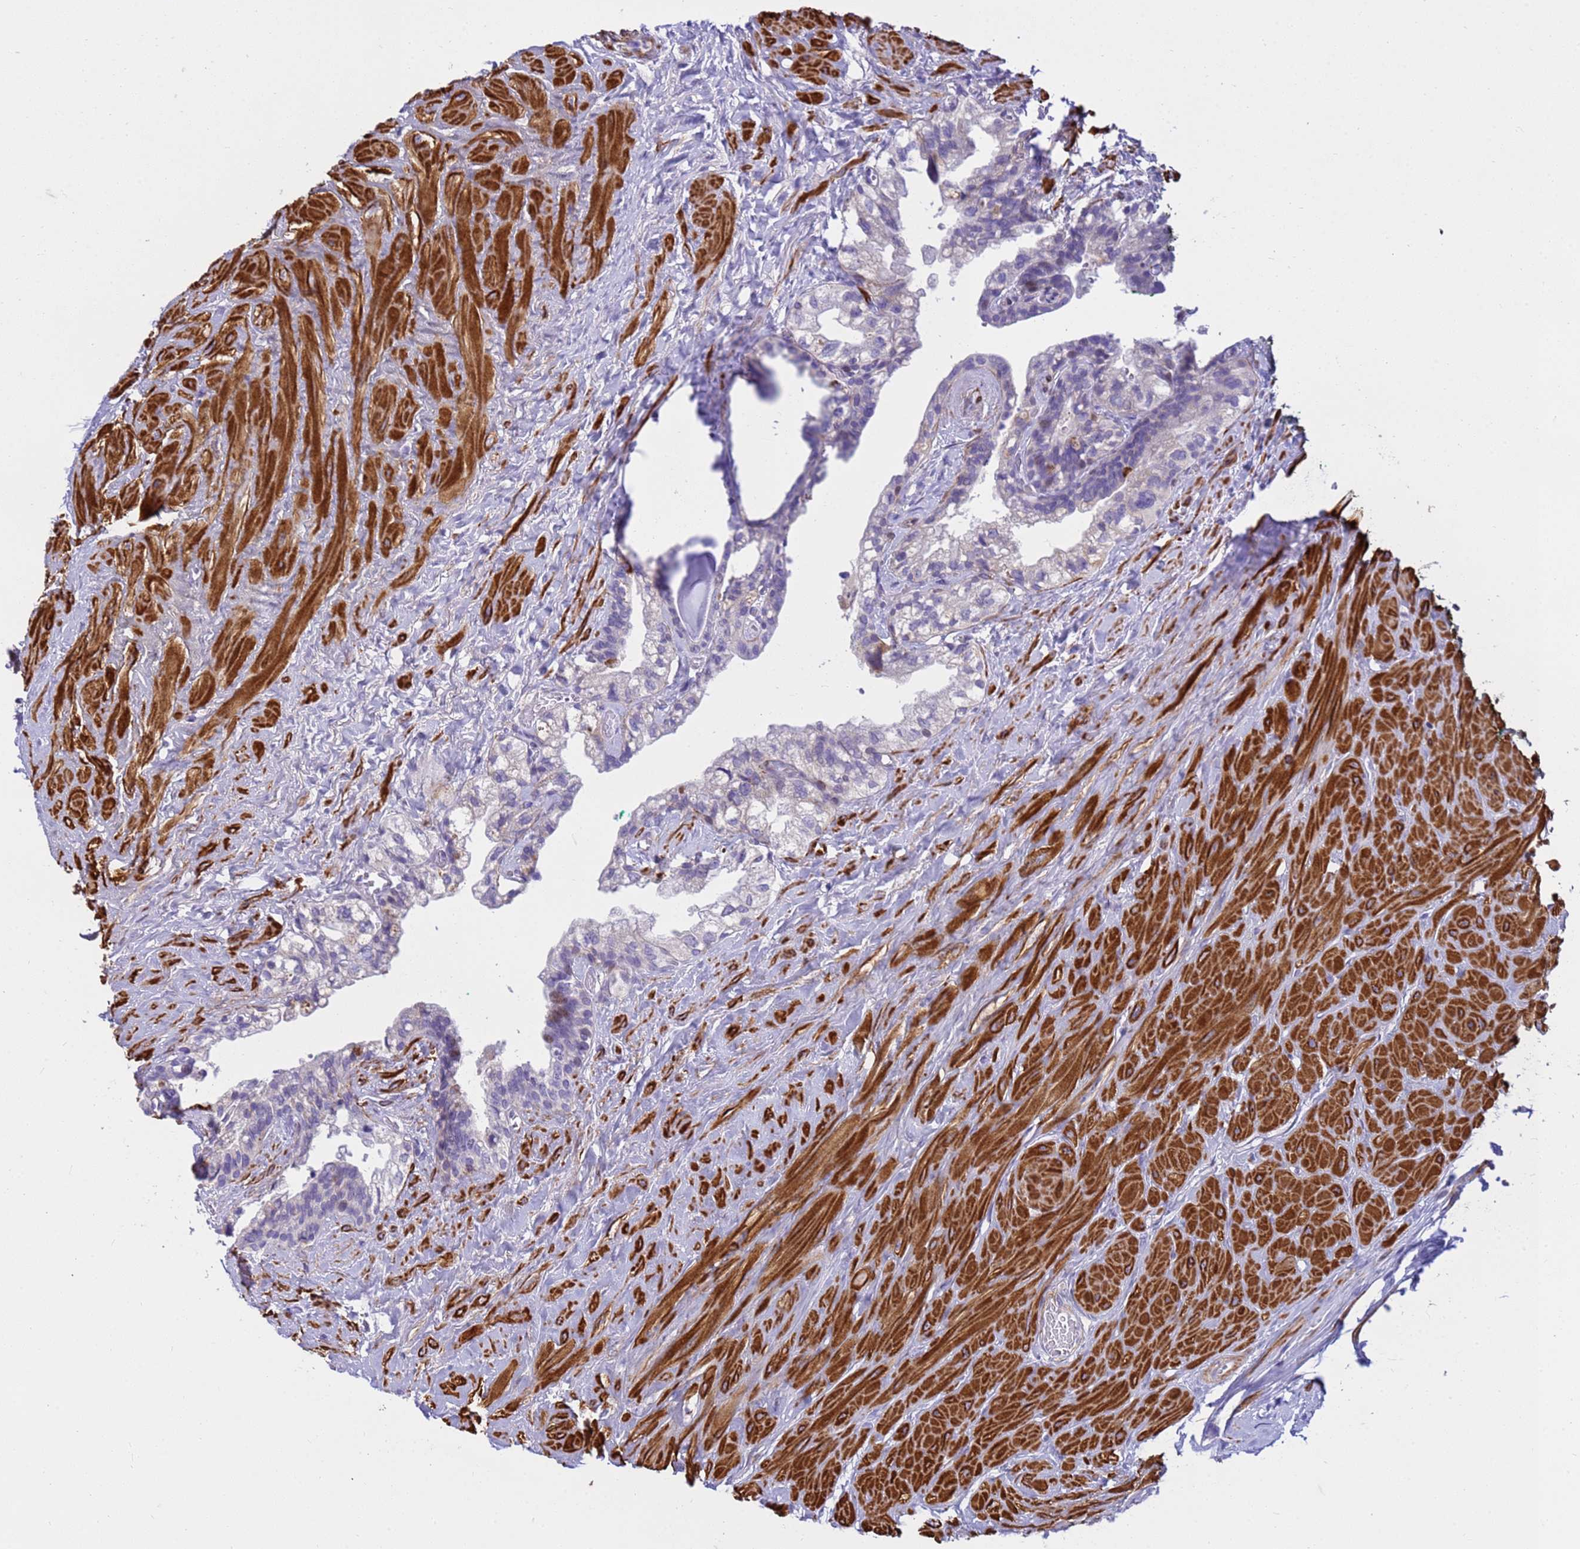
{"staining": {"intensity": "negative", "quantity": "none", "location": "none"}, "tissue": "seminal vesicle", "cell_type": "Glandular cells", "image_type": "normal", "snomed": [{"axis": "morphology", "description": "Normal tissue, NOS"}, {"axis": "topography", "description": "Seminal veicle"}, {"axis": "topography", "description": "Peripheral nerve tissue"}], "caption": "A high-resolution histopathology image shows IHC staining of unremarkable seminal vesicle, which shows no significant staining in glandular cells.", "gene": "P2RX7", "patient": {"sex": "male", "age": 60}}